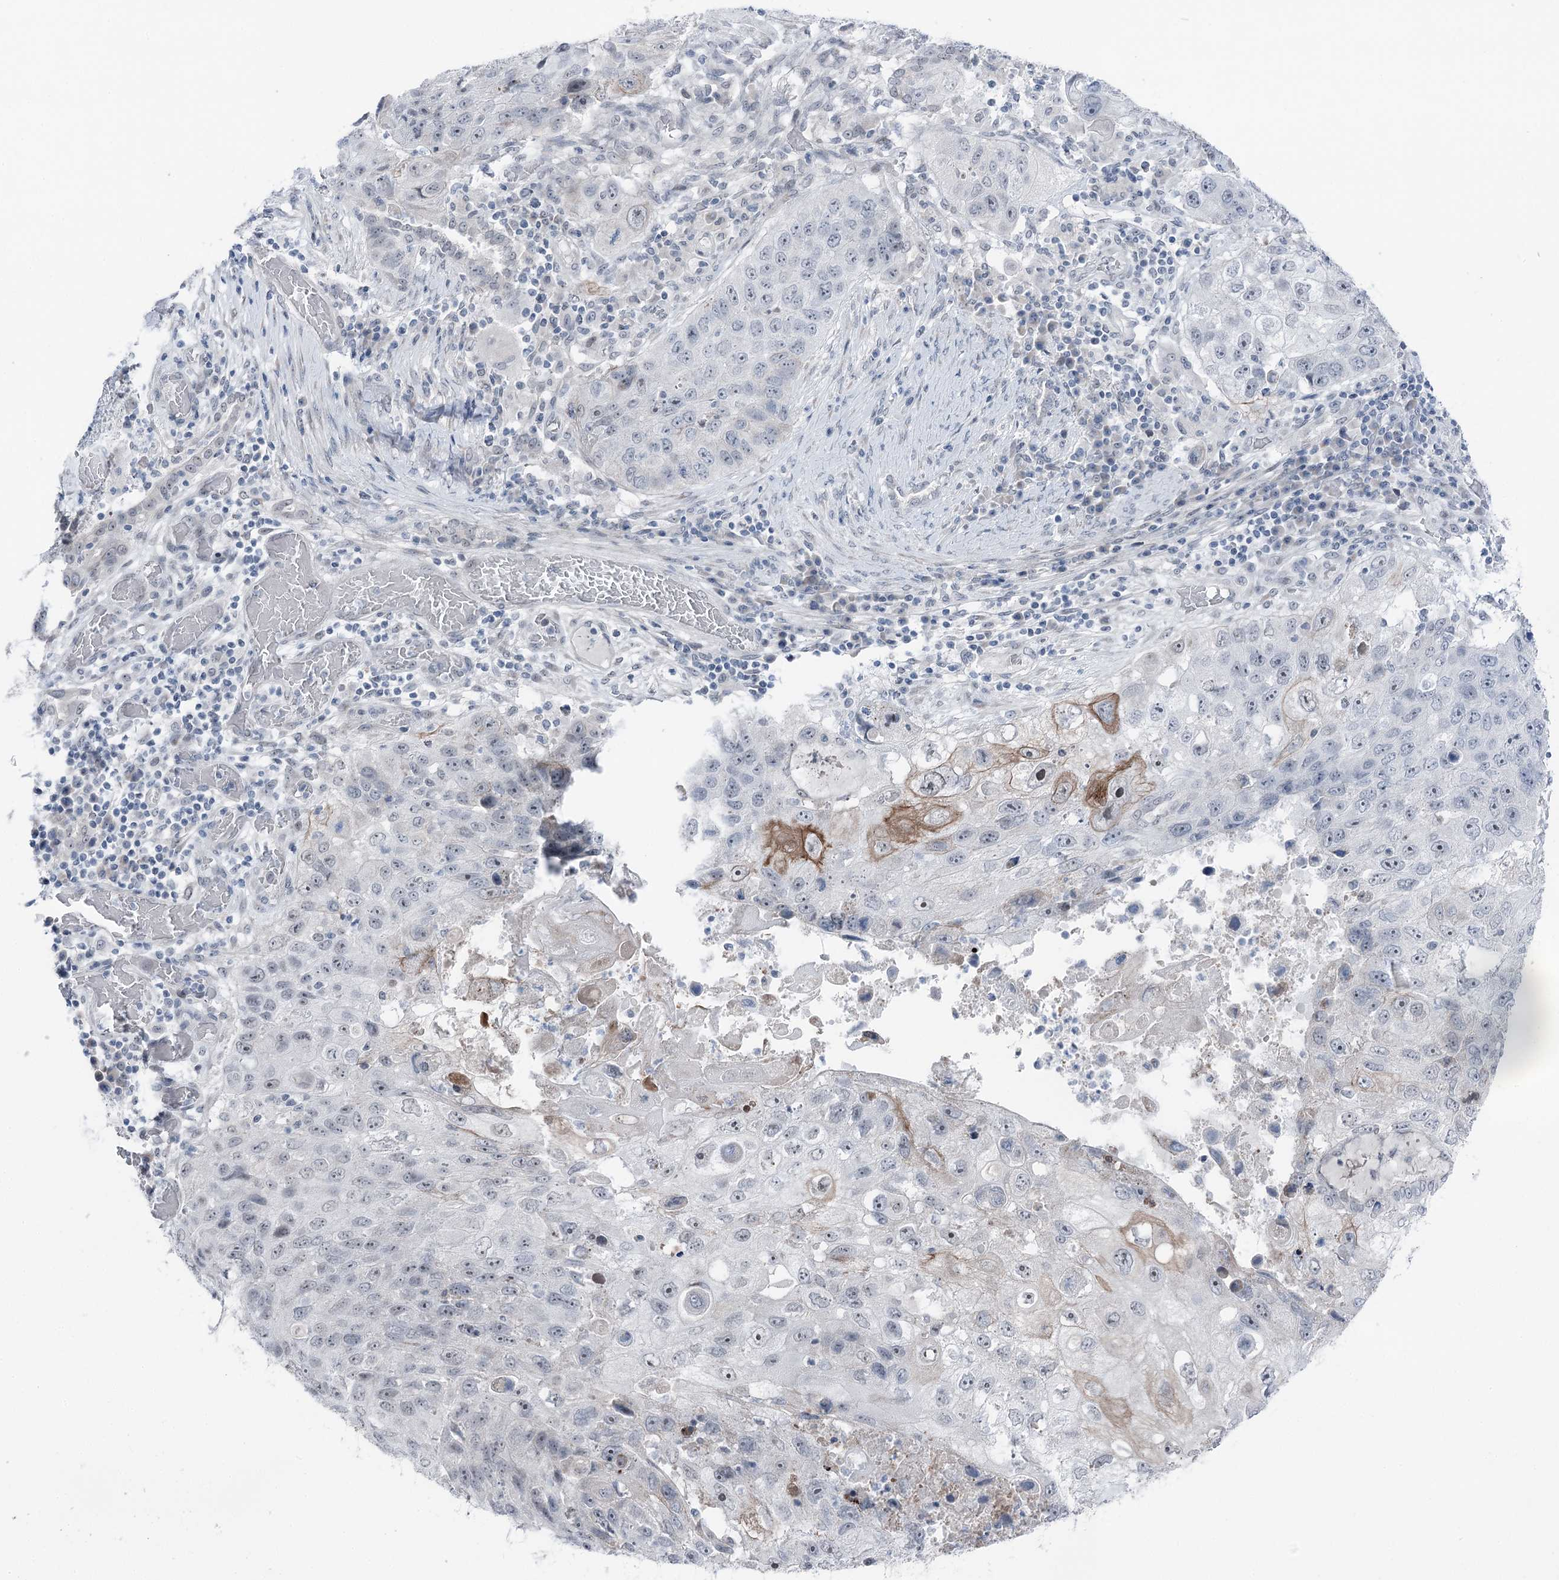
{"staining": {"intensity": "moderate", "quantity": "<25%", "location": "cytoplasmic/membranous"}, "tissue": "lung cancer", "cell_type": "Tumor cells", "image_type": "cancer", "snomed": [{"axis": "morphology", "description": "Squamous cell carcinoma, NOS"}, {"axis": "topography", "description": "Lung"}], "caption": "Protein staining demonstrates moderate cytoplasmic/membranous positivity in approximately <25% of tumor cells in lung cancer (squamous cell carcinoma).", "gene": "STEEP1", "patient": {"sex": "male", "age": 61}}